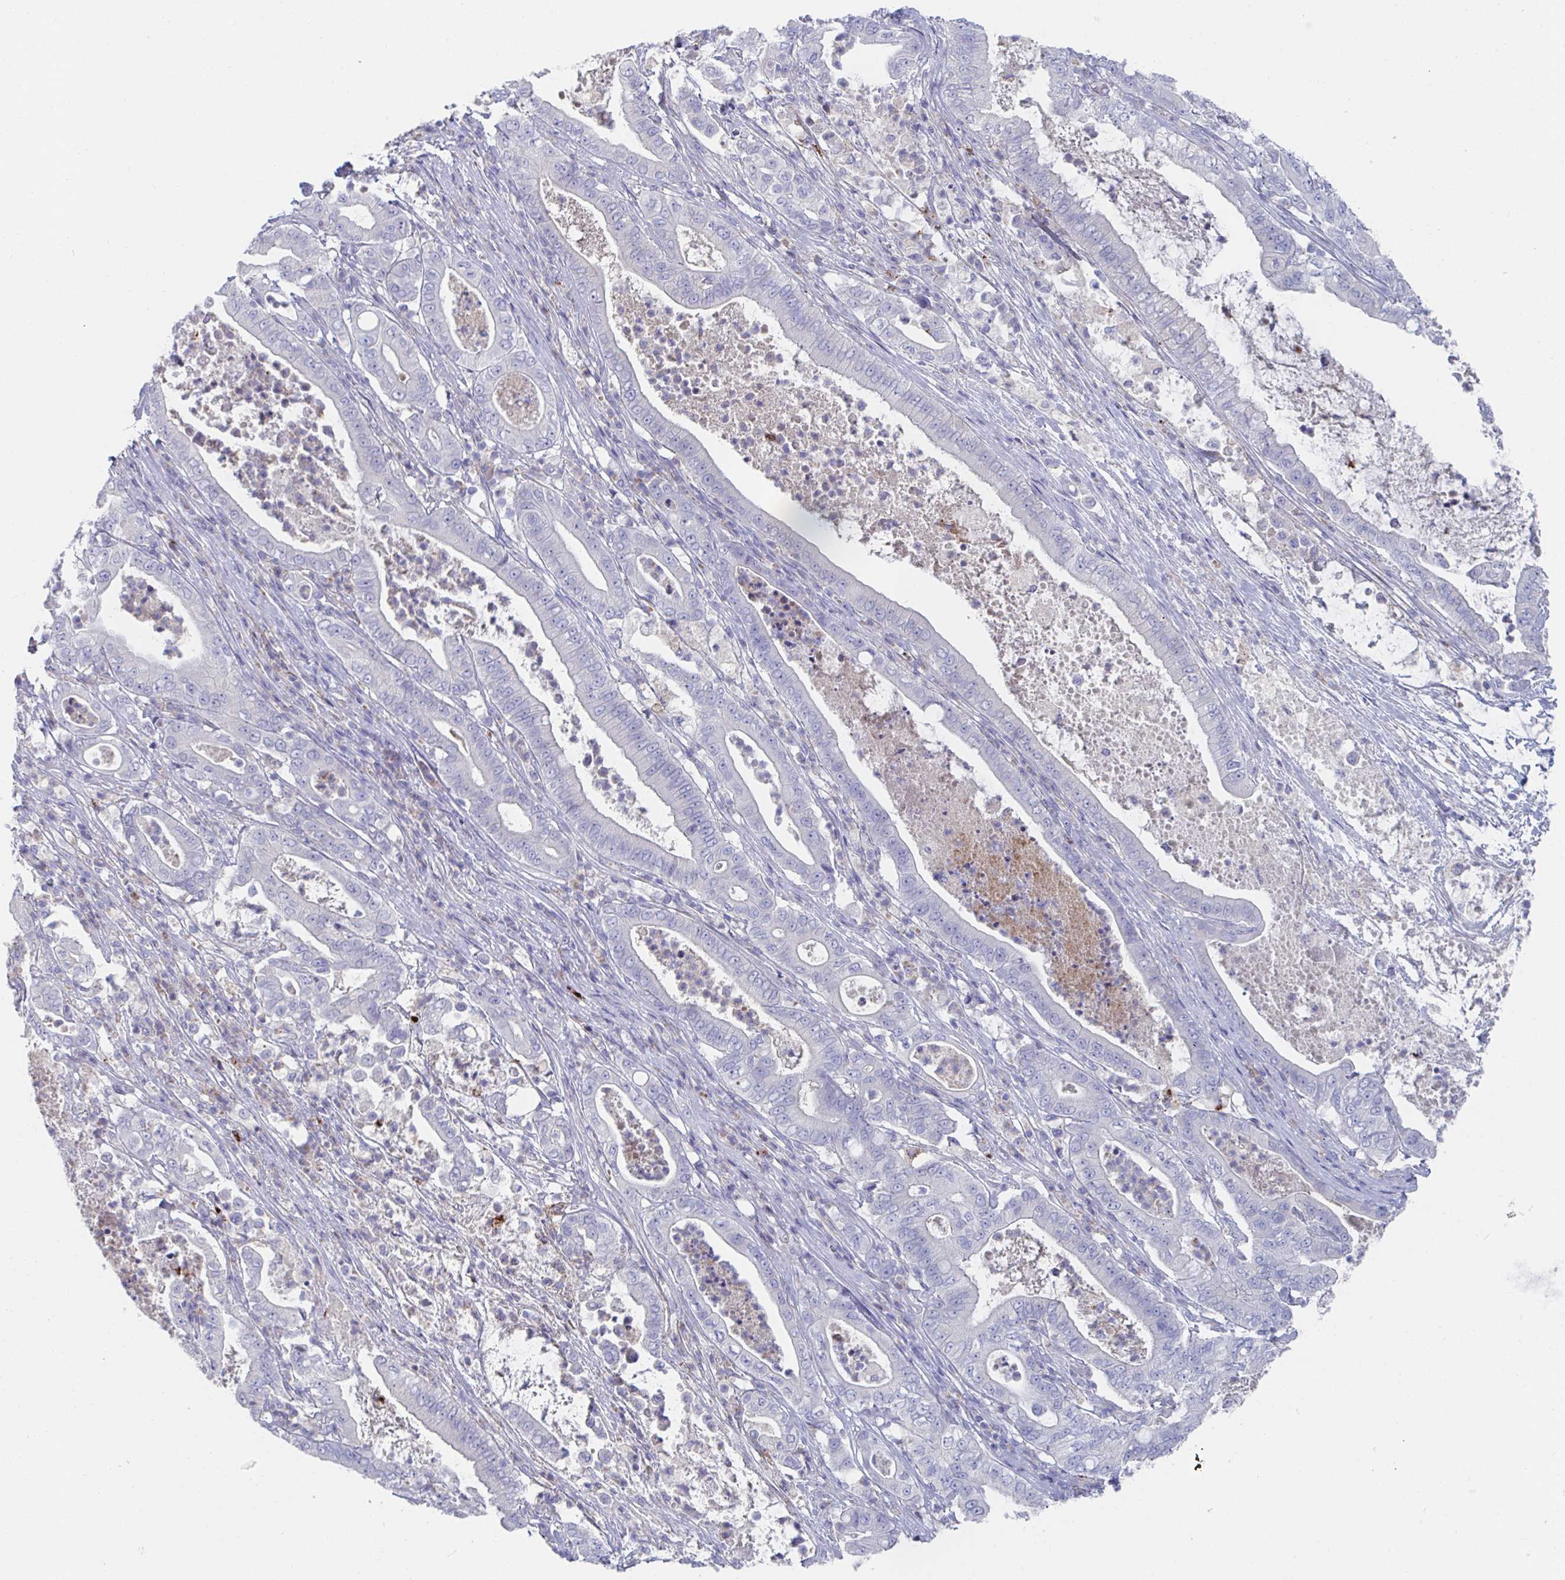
{"staining": {"intensity": "negative", "quantity": "none", "location": "none"}, "tissue": "pancreatic cancer", "cell_type": "Tumor cells", "image_type": "cancer", "snomed": [{"axis": "morphology", "description": "Adenocarcinoma, NOS"}, {"axis": "topography", "description": "Pancreas"}], "caption": "Immunohistochemistry image of neoplastic tissue: human pancreatic cancer (adenocarcinoma) stained with DAB (3,3'-diaminobenzidine) demonstrates no significant protein expression in tumor cells.", "gene": "KCNK5", "patient": {"sex": "male", "age": 71}}